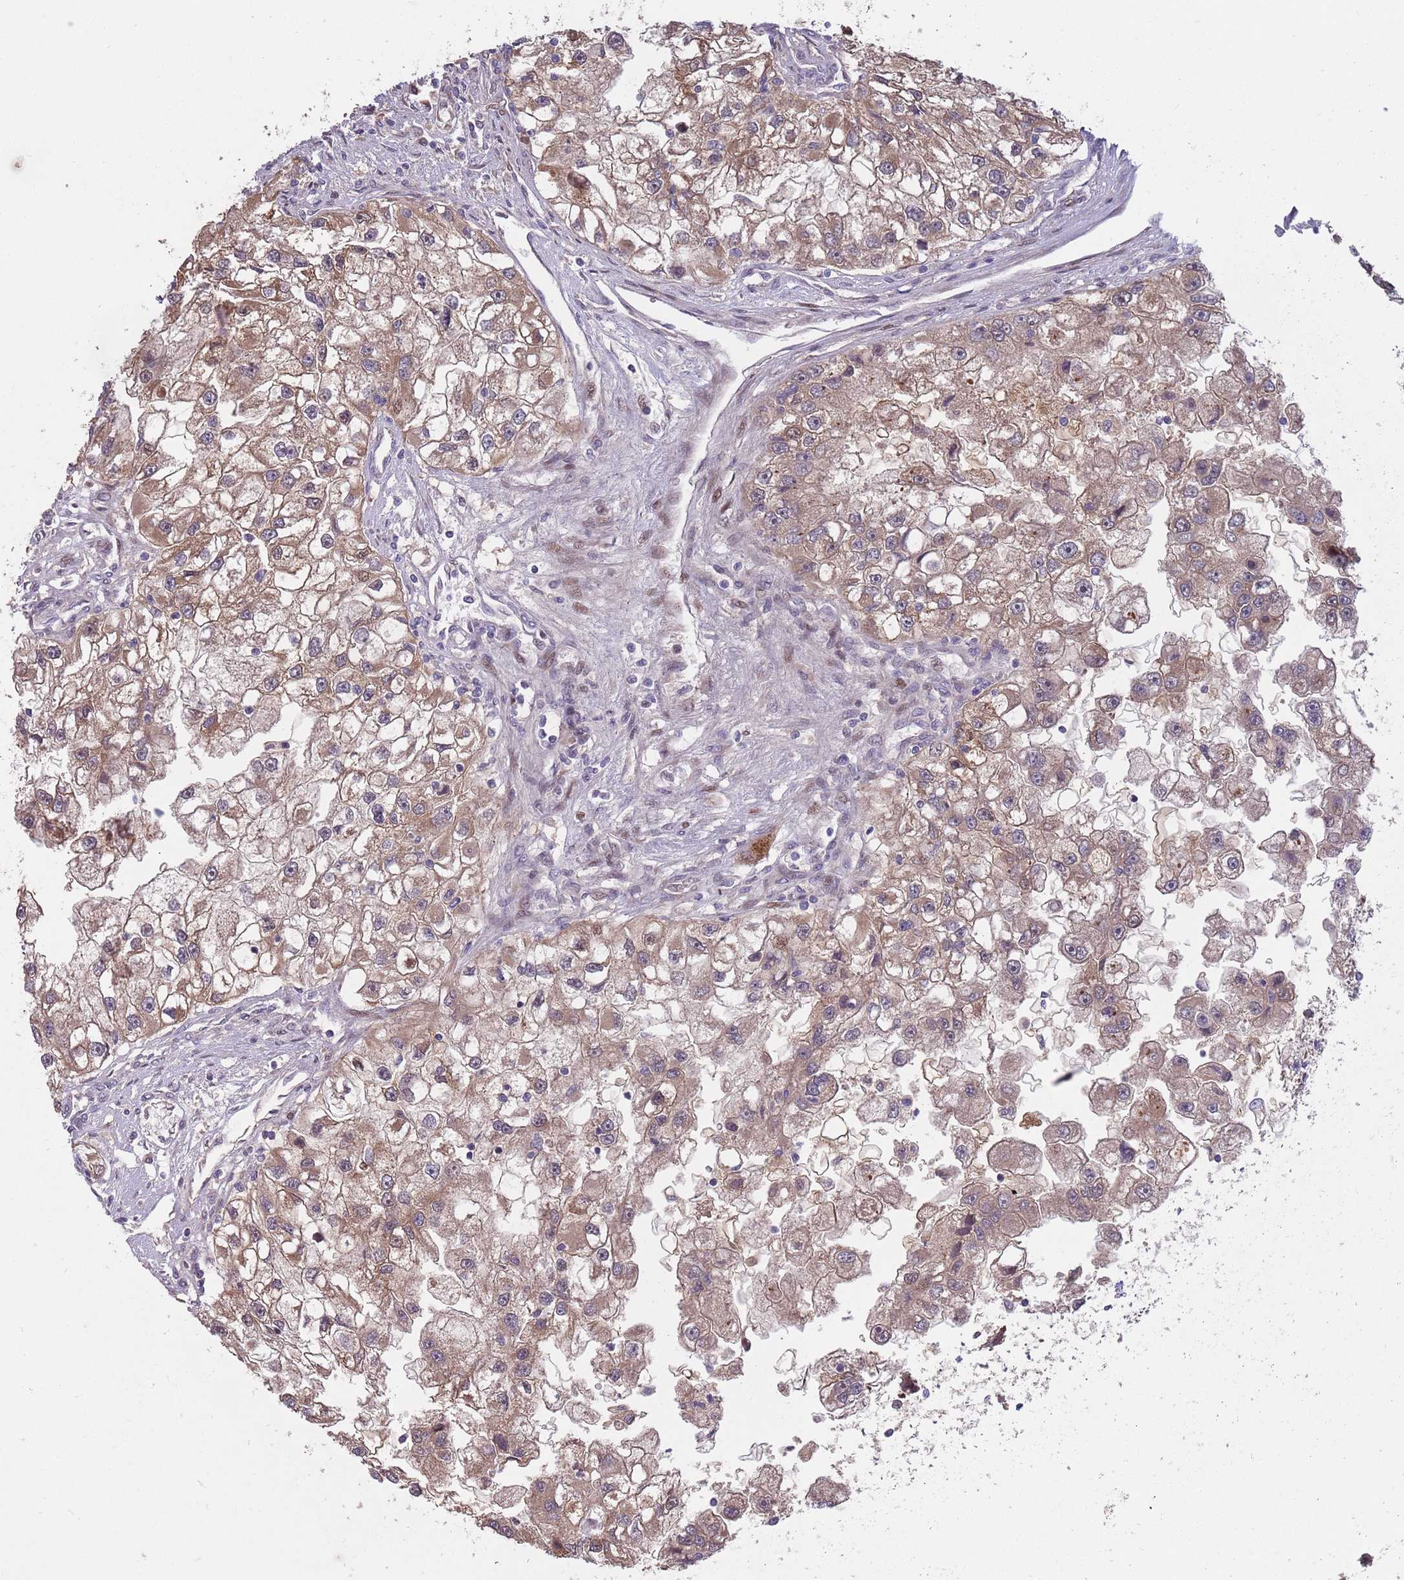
{"staining": {"intensity": "moderate", "quantity": ">75%", "location": "cytoplasmic/membranous"}, "tissue": "renal cancer", "cell_type": "Tumor cells", "image_type": "cancer", "snomed": [{"axis": "morphology", "description": "Adenocarcinoma, NOS"}, {"axis": "topography", "description": "Kidney"}], "caption": "IHC of human adenocarcinoma (renal) demonstrates medium levels of moderate cytoplasmic/membranous positivity in approximately >75% of tumor cells.", "gene": "SYNDIG1L", "patient": {"sex": "male", "age": 63}}